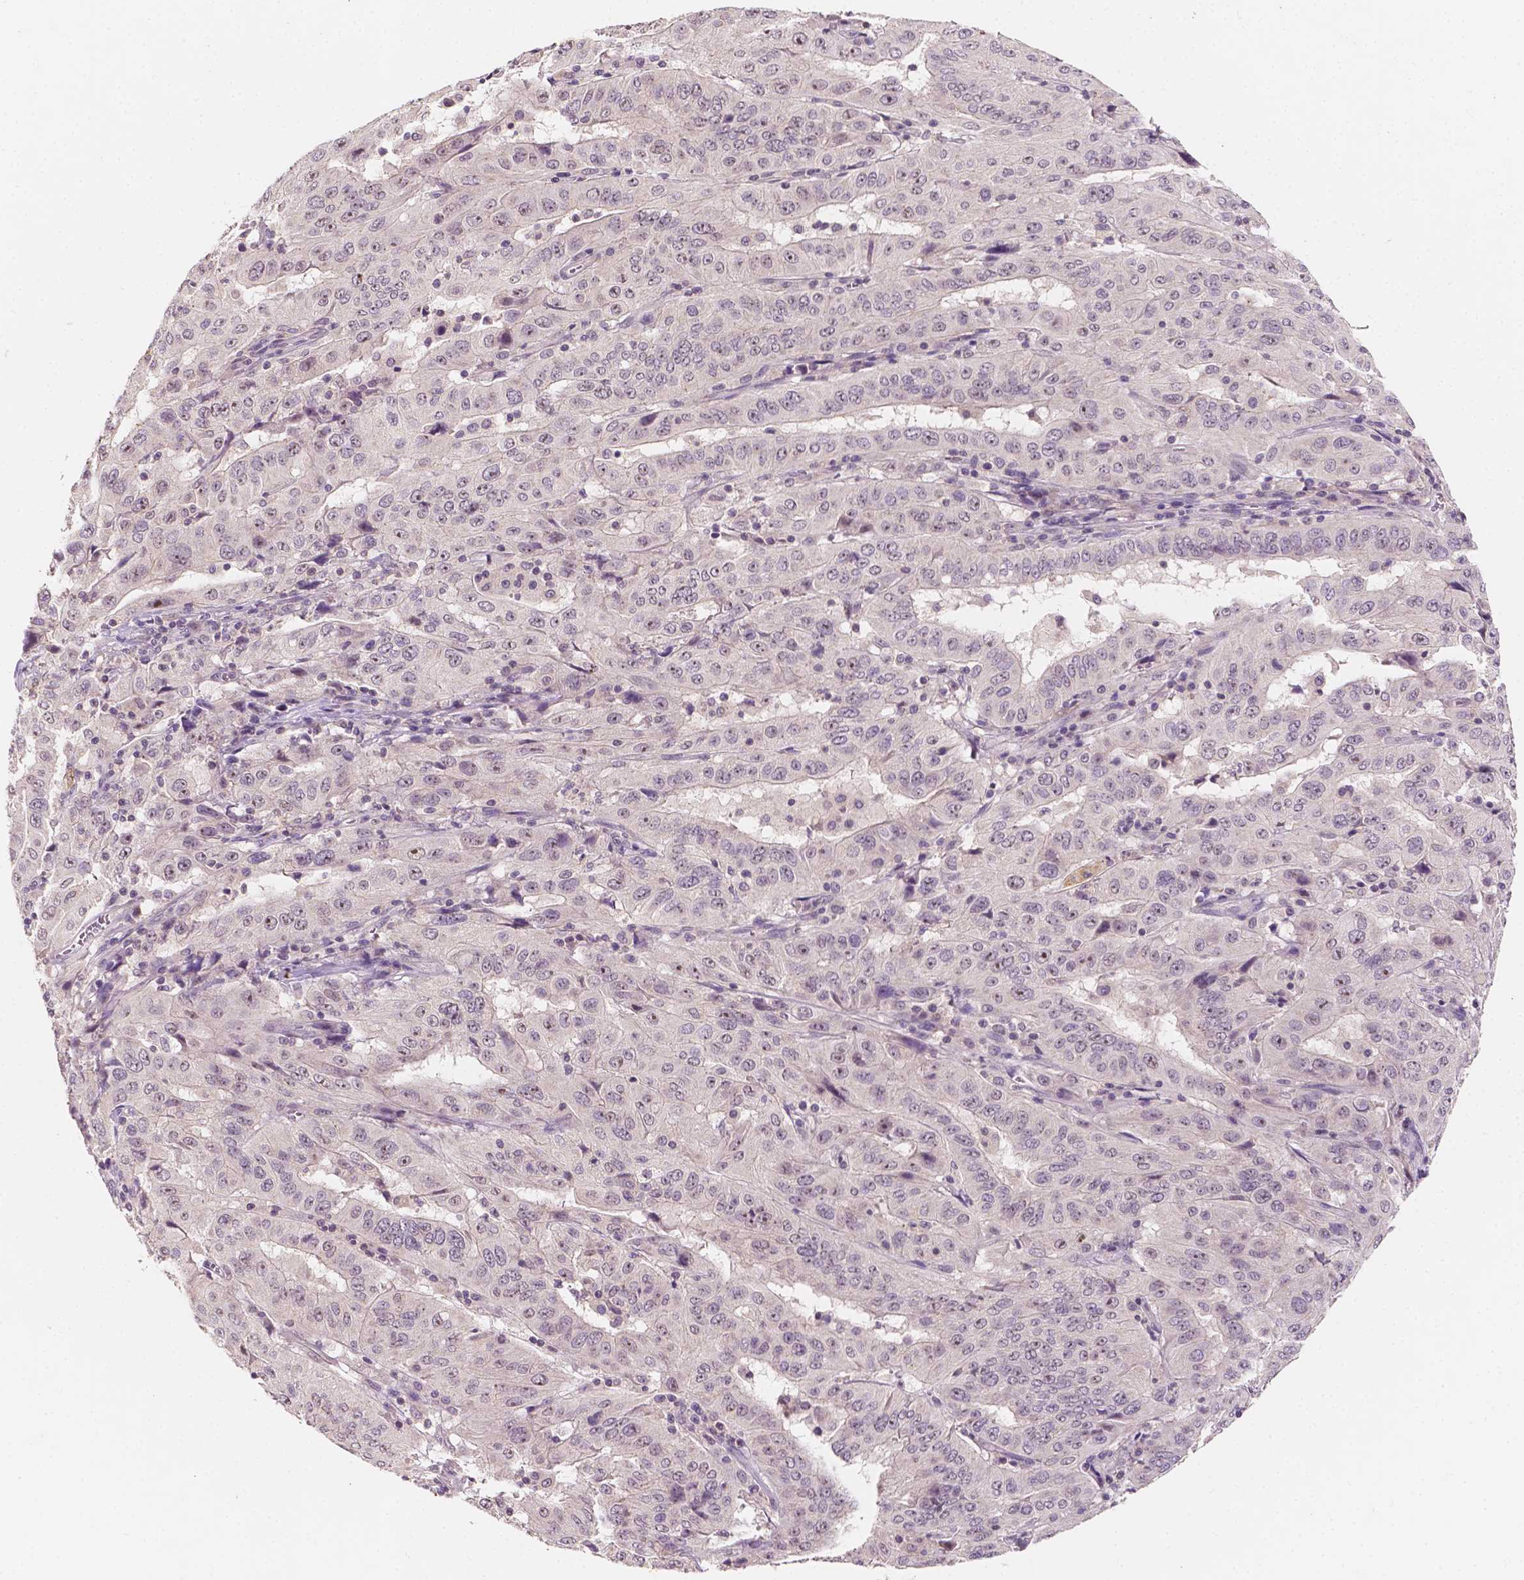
{"staining": {"intensity": "negative", "quantity": "none", "location": "none"}, "tissue": "pancreatic cancer", "cell_type": "Tumor cells", "image_type": "cancer", "snomed": [{"axis": "morphology", "description": "Adenocarcinoma, NOS"}, {"axis": "topography", "description": "Pancreas"}], "caption": "Human adenocarcinoma (pancreatic) stained for a protein using immunohistochemistry displays no expression in tumor cells.", "gene": "SIRT2", "patient": {"sex": "male", "age": 63}}